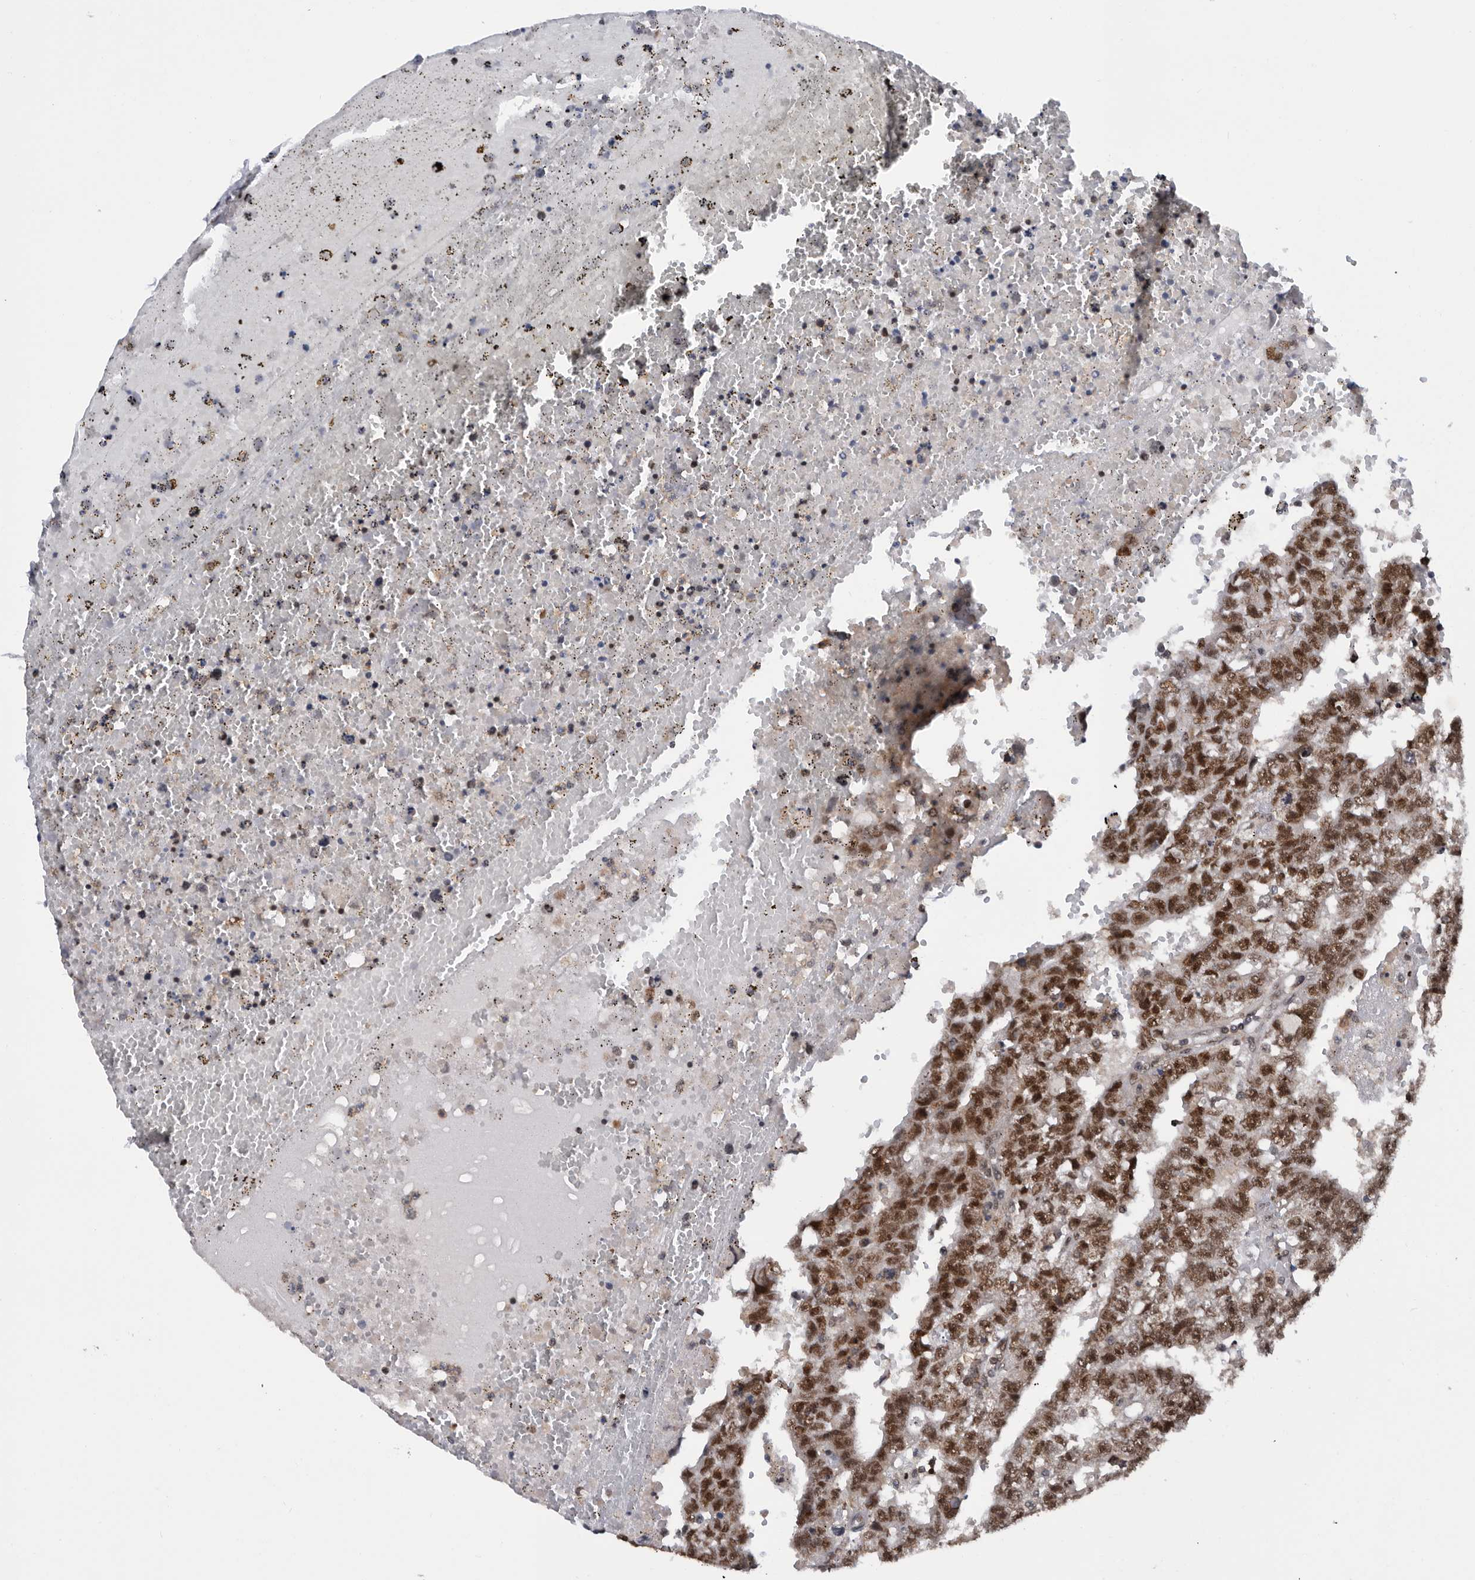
{"staining": {"intensity": "strong", "quantity": "25%-75%", "location": "nuclear"}, "tissue": "testis cancer", "cell_type": "Tumor cells", "image_type": "cancer", "snomed": [{"axis": "morphology", "description": "Carcinoma, Embryonal, NOS"}, {"axis": "topography", "description": "Testis"}], "caption": "Immunohistochemical staining of human embryonal carcinoma (testis) demonstrates high levels of strong nuclear protein positivity in about 25%-75% of tumor cells.", "gene": "ZNF260", "patient": {"sex": "male", "age": 25}}